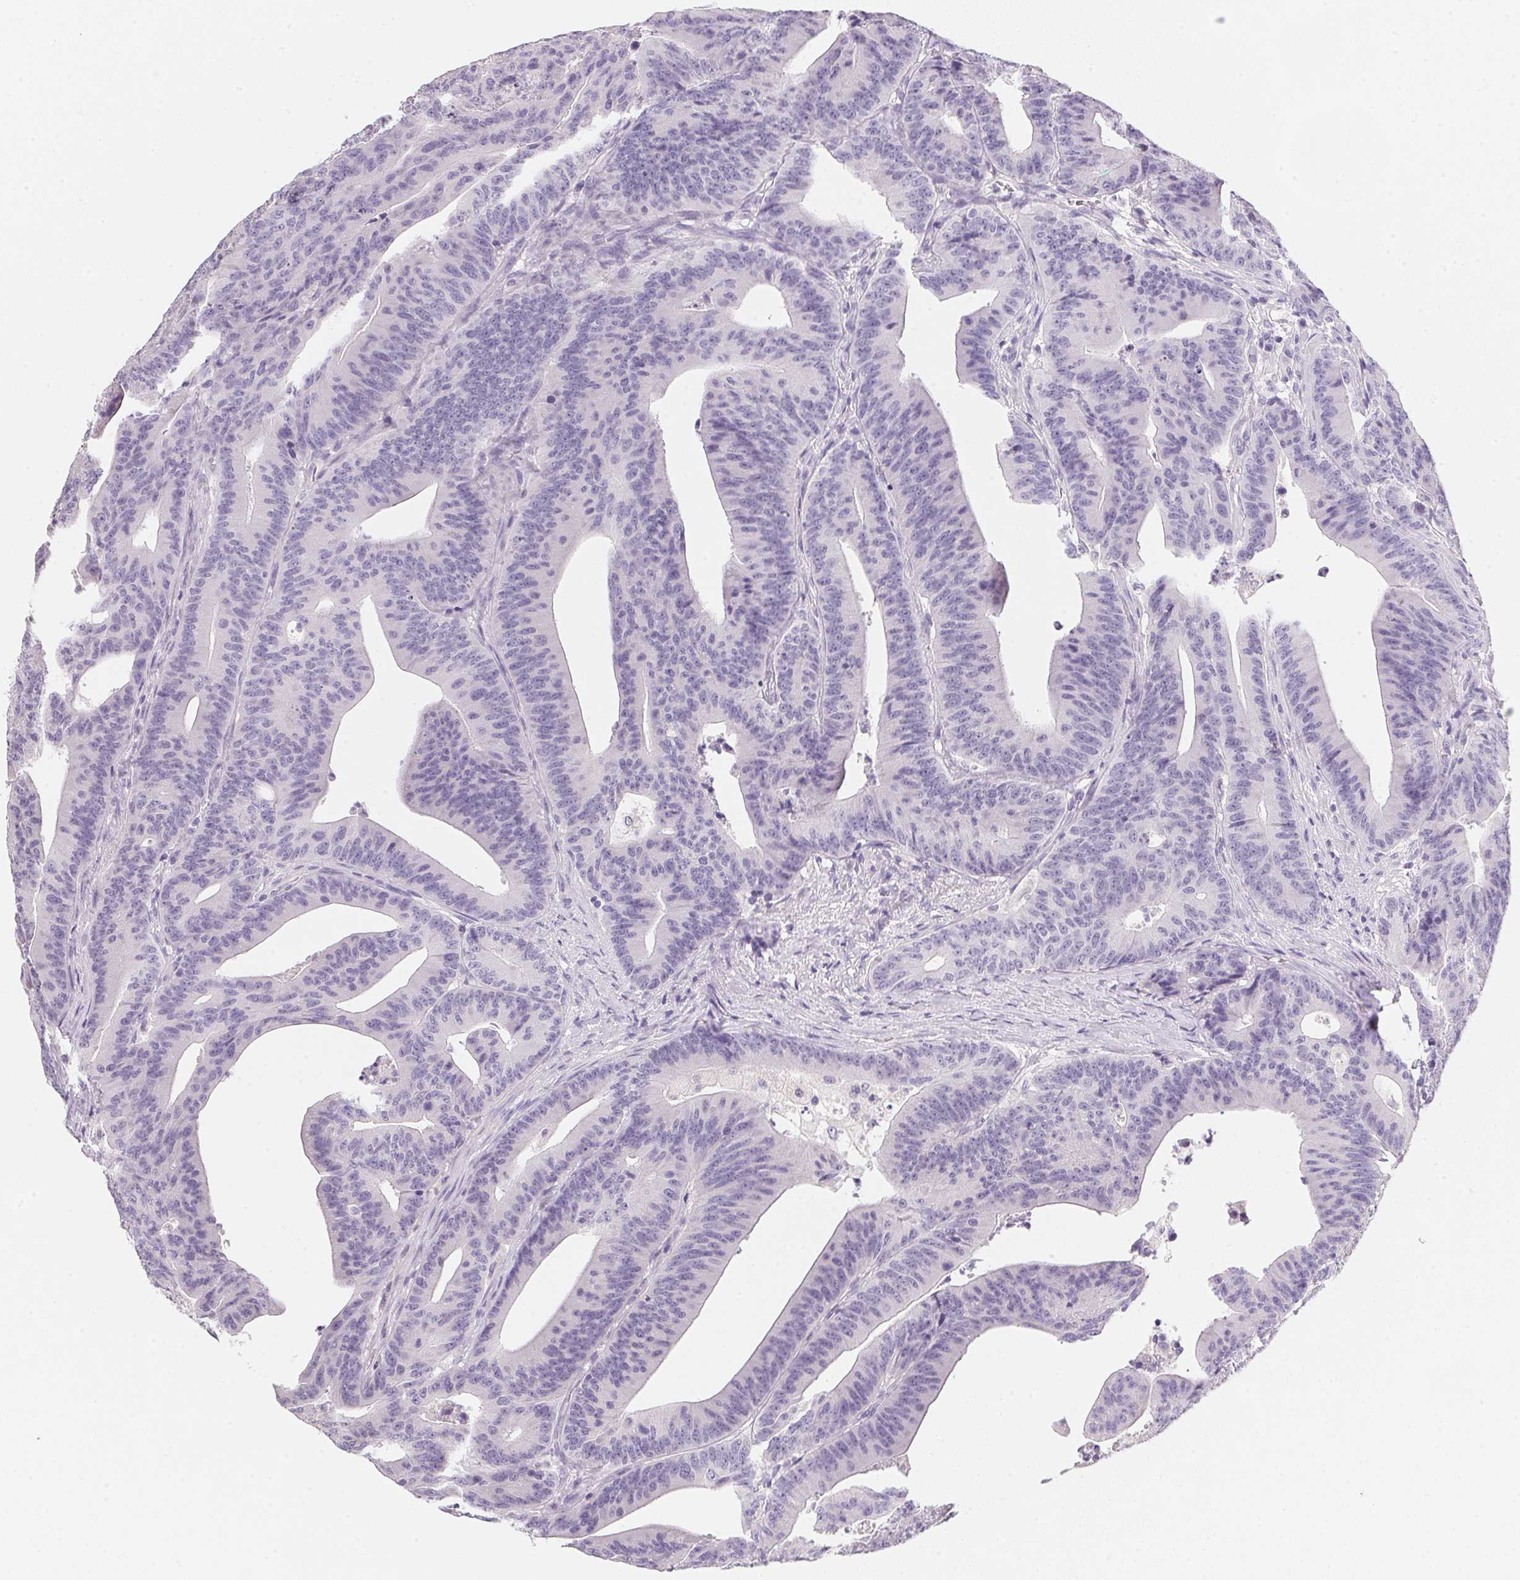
{"staining": {"intensity": "negative", "quantity": "none", "location": "none"}, "tissue": "colorectal cancer", "cell_type": "Tumor cells", "image_type": "cancer", "snomed": [{"axis": "morphology", "description": "Adenocarcinoma, NOS"}, {"axis": "topography", "description": "Colon"}], "caption": "Immunohistochemistry image of neoplastic tissue: colorectal cancer (adenocarcinoma) stained with DAB shows no significant protein expression in tumor cells. (DAB IHC, high magnification).", "gene": "ACP3", "patient": {"sex": "female", "age": 78}}